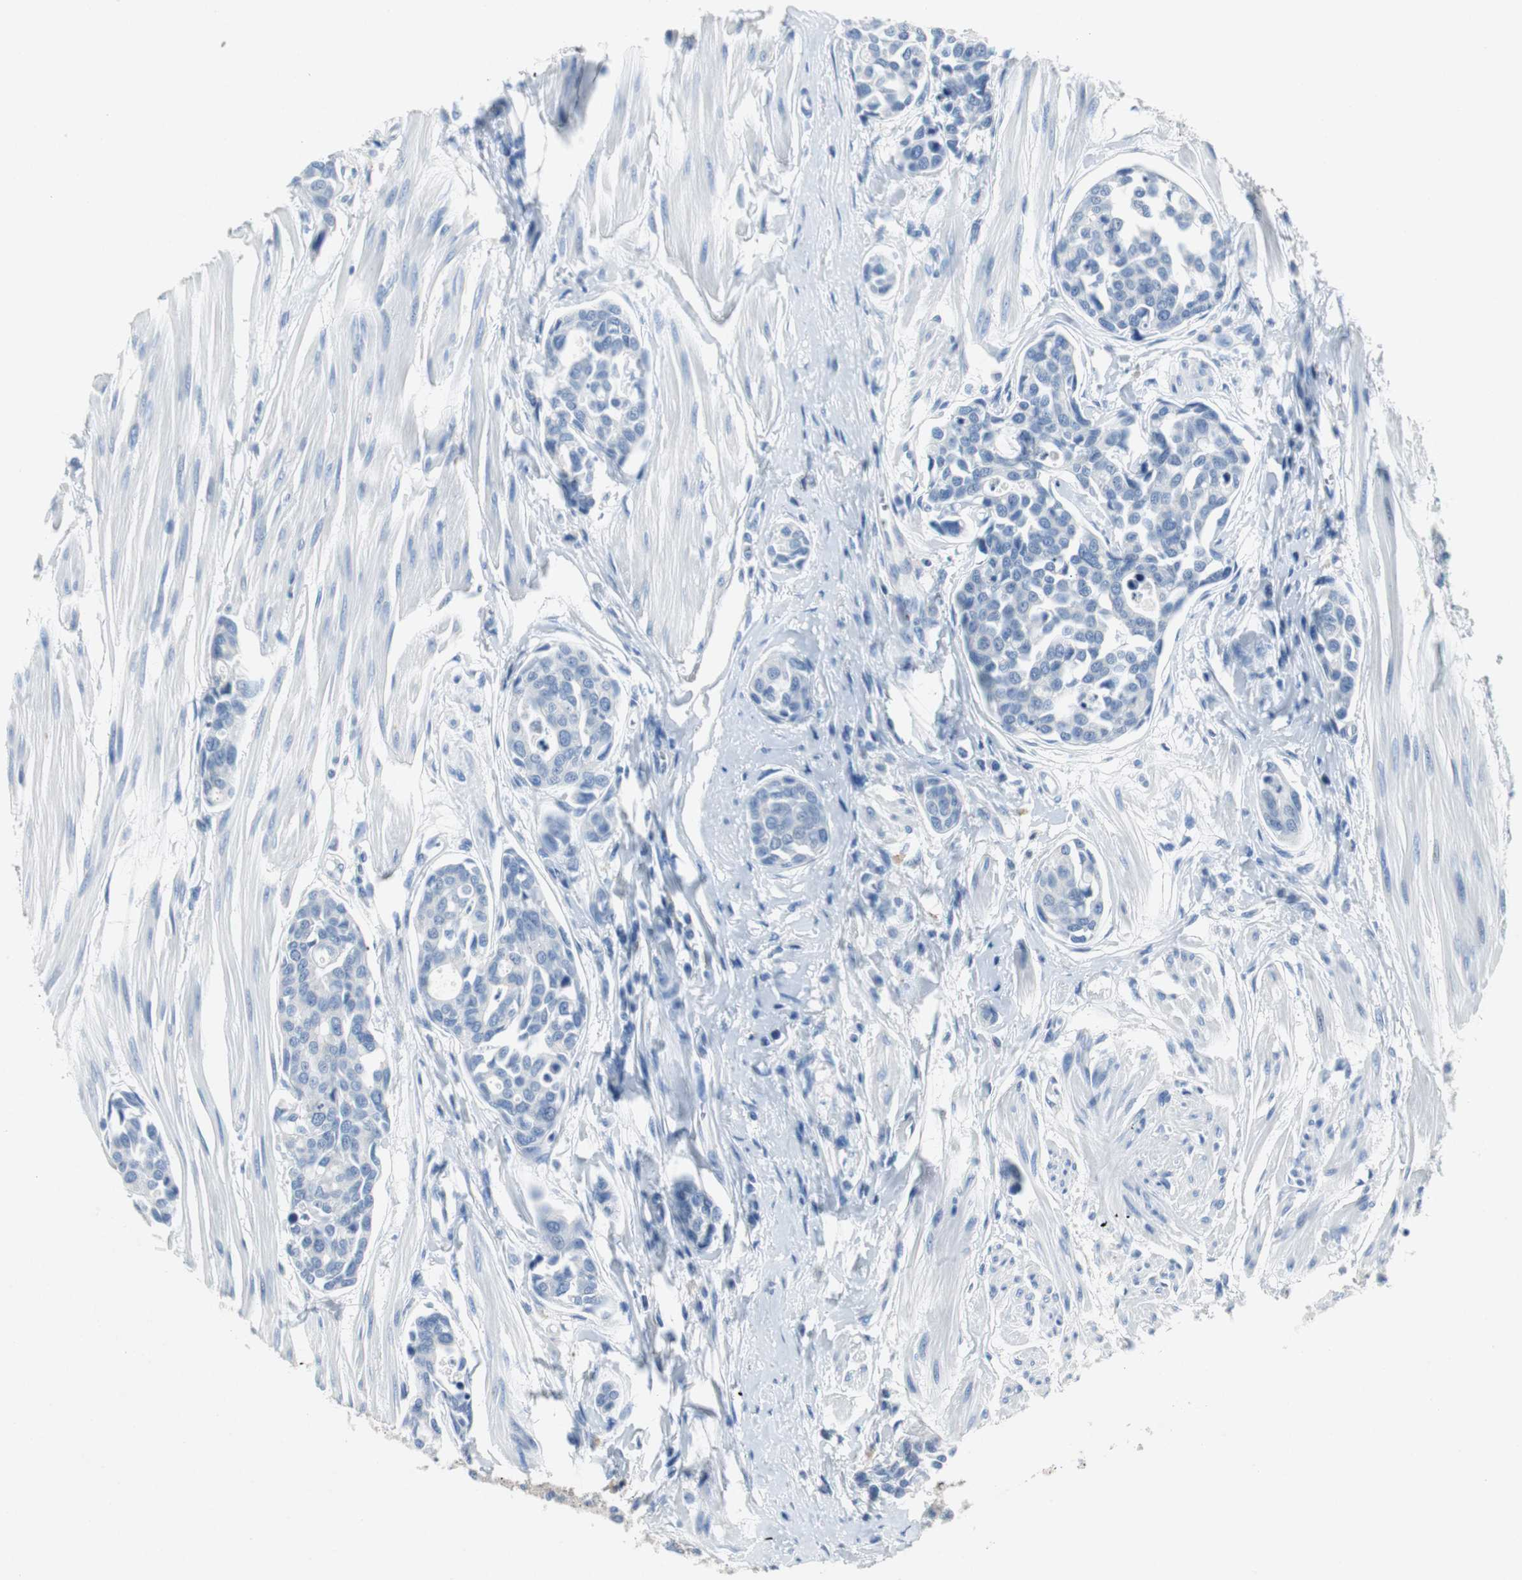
{"staining": {"intensity": "negative", "quantity": "none", "location": "none"}, "tissue": "urothelial cancer", "cell_type": "Tumor cells", "image_type": "cancer", "snomed": [{"axis": "morphology", "description": "Urothelial carcinoma, High grade"}, {"axis": "topography", "description": "Urinary bladder"}], "caption": "Immunohistochemical staining of human urothelial cancer exhibits no significant expression in tumor cells.", "gene": "LRP2", "patient": {"sex": "male", "age": 78}}